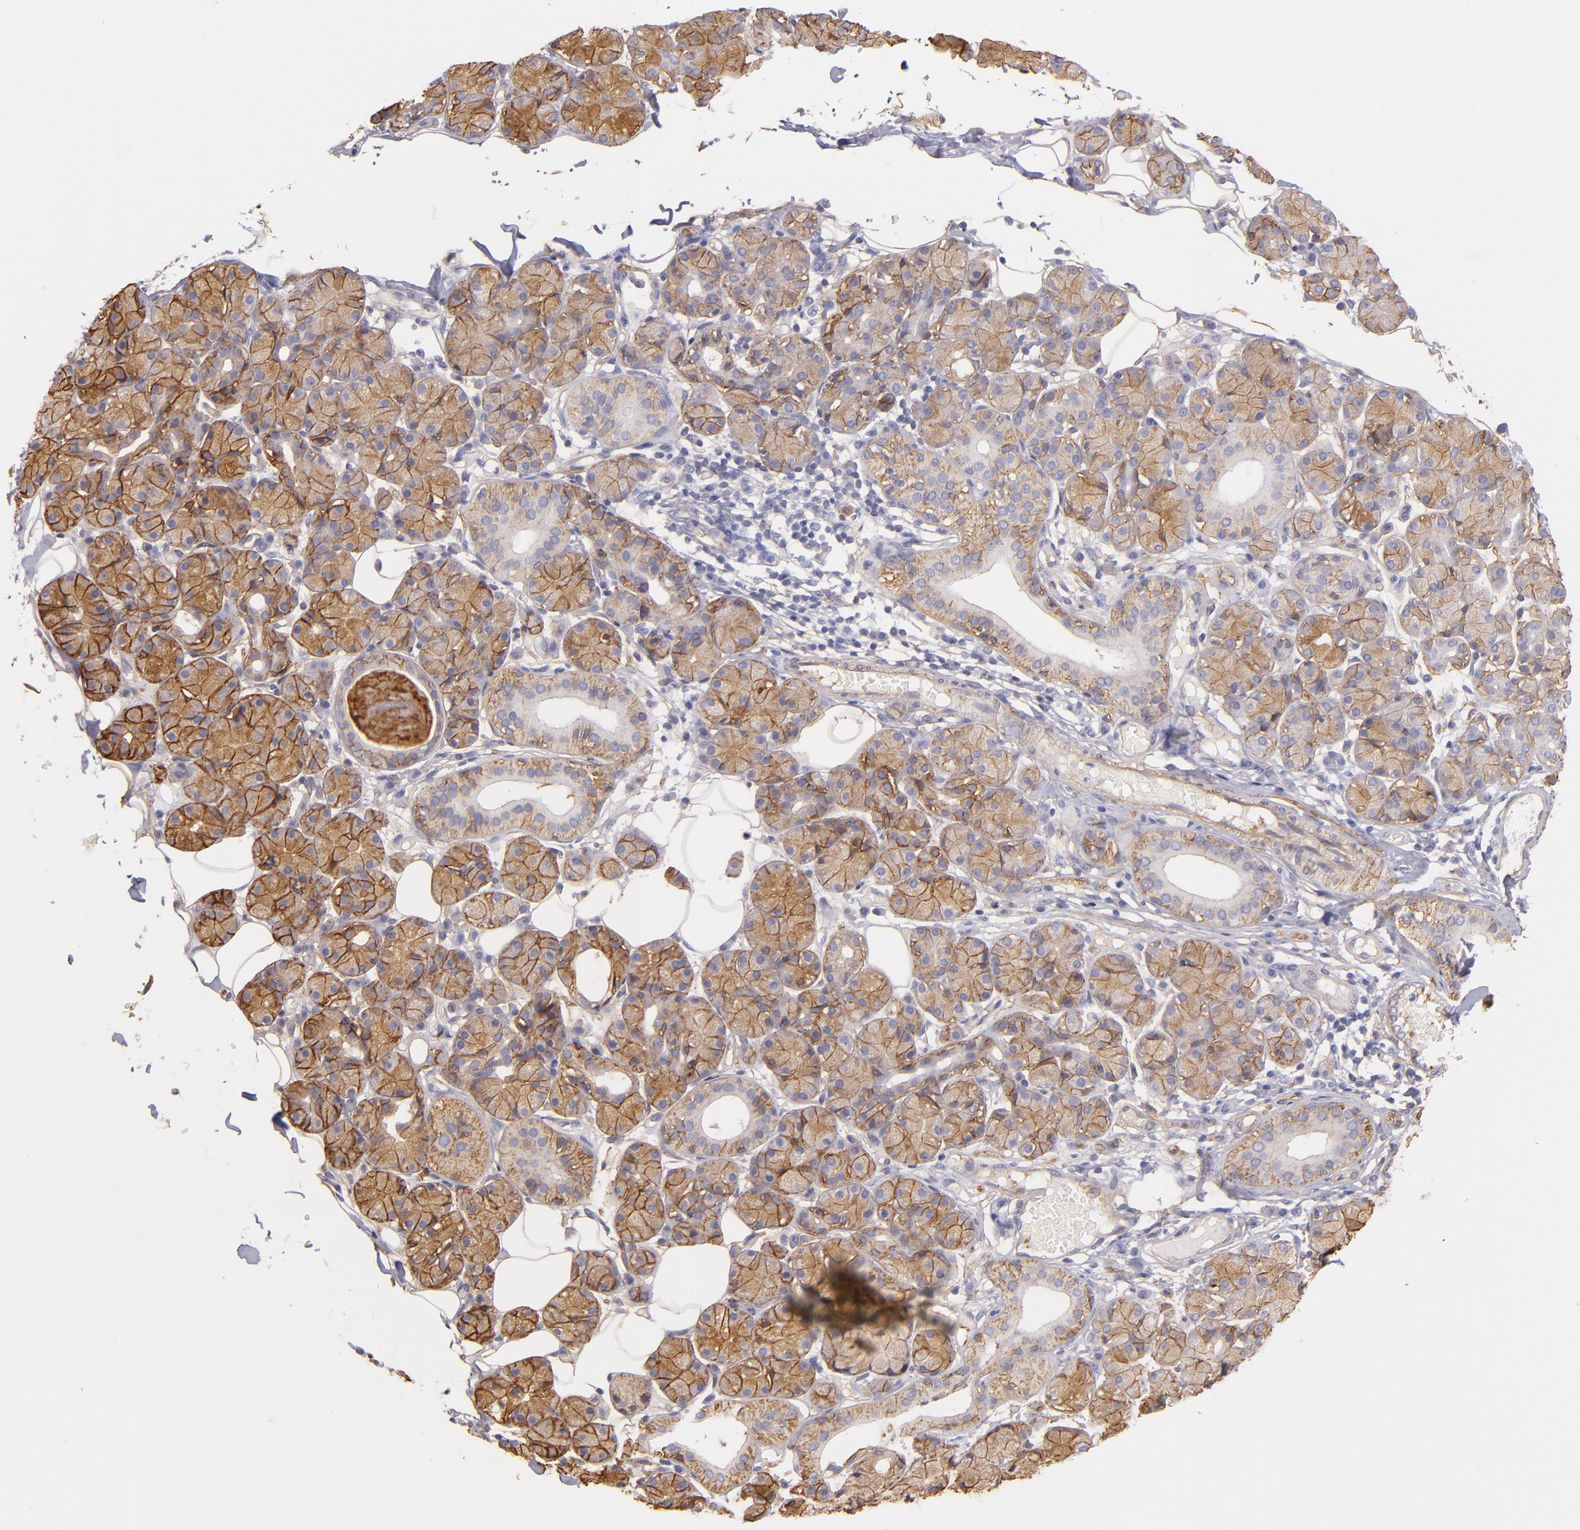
{"staining": {"intensity": "moderate", "quantity": "25%-75%", "location": "cytoplasmic/membranous,nuclear"}, "tissue": "salivary gland", "cell_type": "Glandular cells", "image_type": "normal", "snomed": [{"axis": "morphology", "description": "Normal tissue, NOS"}, {"axis": "topography", "description": "Salivary gland"}], "caption": "Salivary gland stained with a brown dye reveals moderate cytoplasmic/membranous,nuclear positive expression in approximately 25%-75% of glandular cells.", "gene": "CD151", "patient": {"sex": "male", "age": 54}}